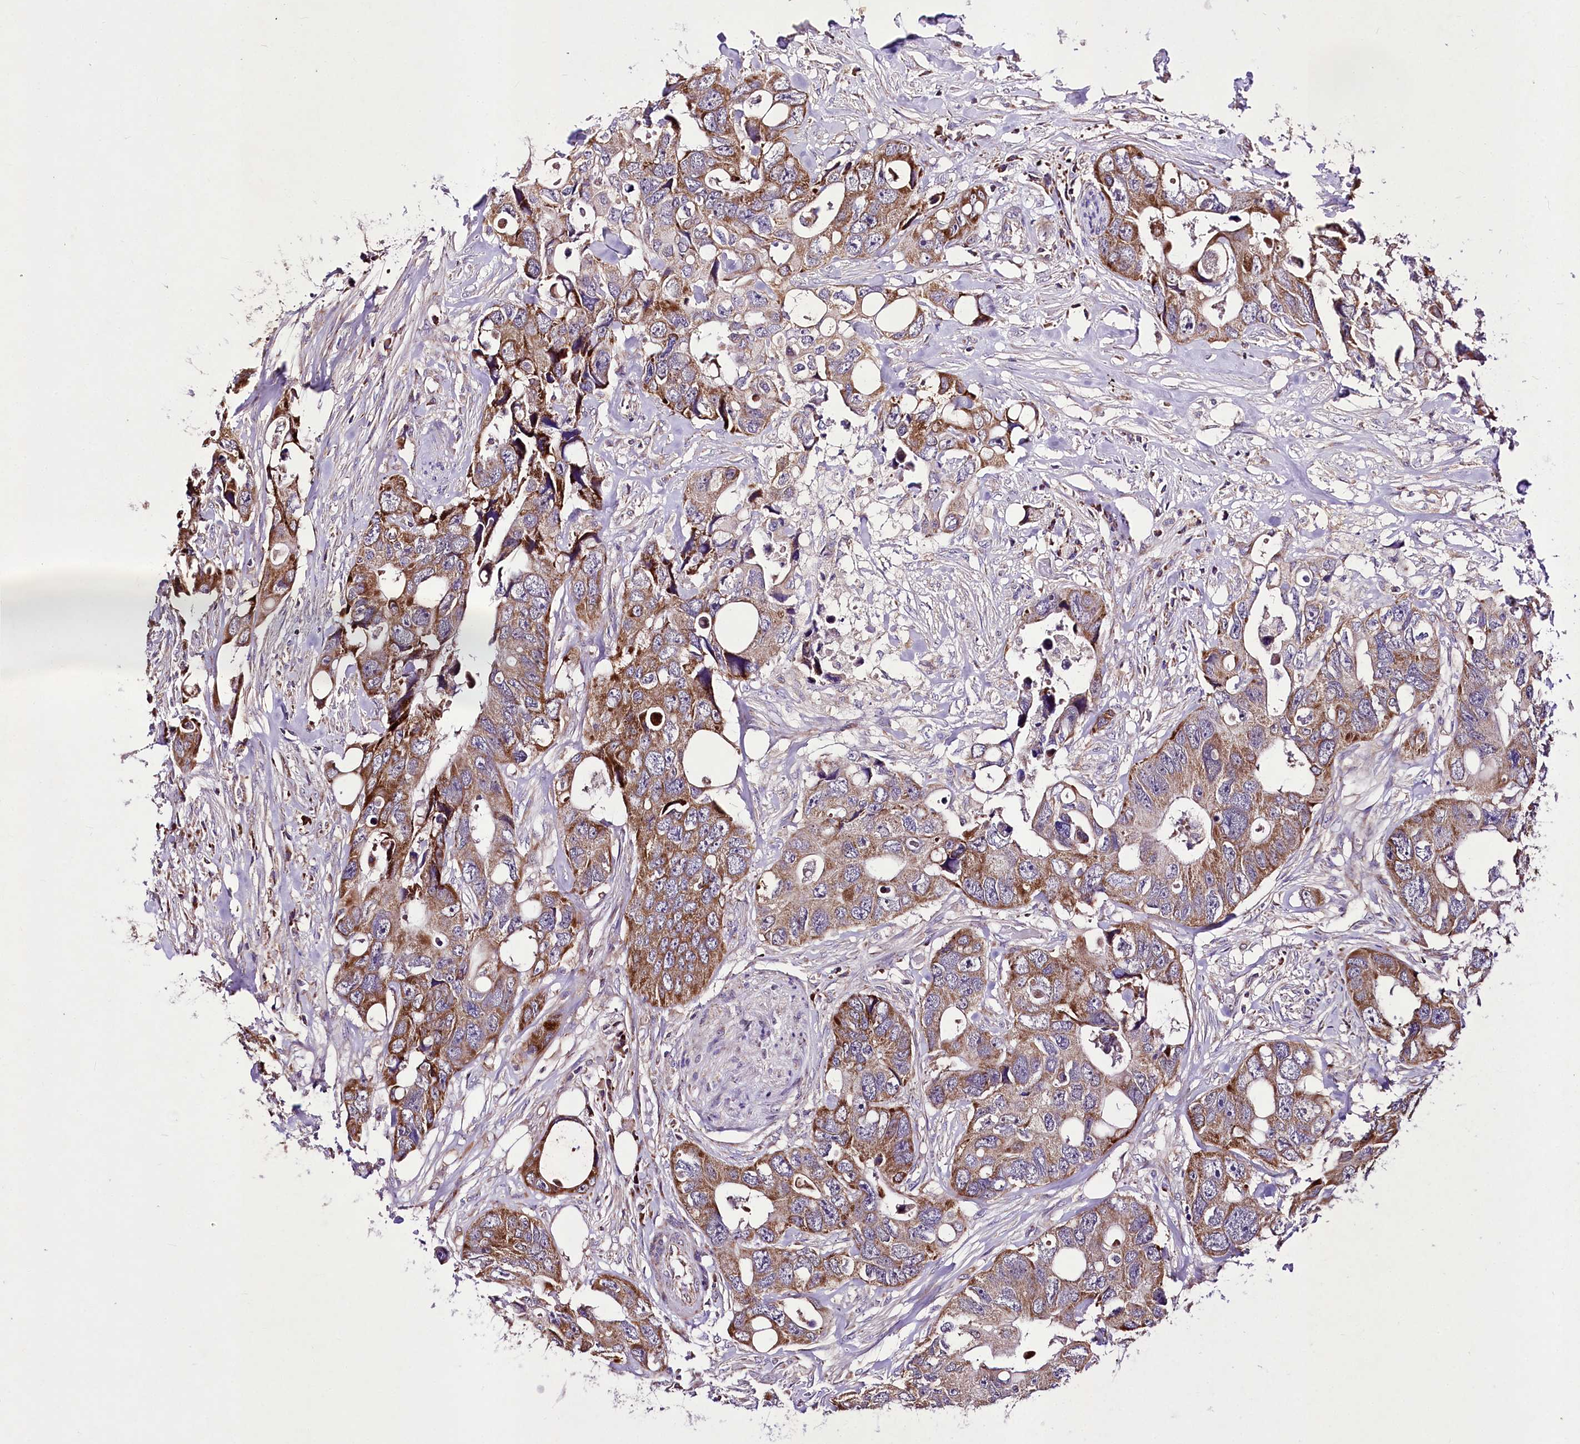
{"staining": {"intensity": "moderate", "quantity": ">75%", "location": "cytoplasmic/membranous"}, "tissue": "colorectal cancer", "cell_type": "Tumor cells", "image_type": "cancer", "snomed": [{"axis": "morphology", "description": "Adenocarcinoma, NOS"}, {"axis": "topography", "description": "Rectum"}], "caption": "This photomicrograph exhibits immunohistochemistry (IHC) staining of human colorectal adenocarcinoma, with medium moderate cytoplasmic/membranous expression in approximately >75% of tumor cells.", "gene": "ATE1", "patient": {"sex": "male", "age": 57}}